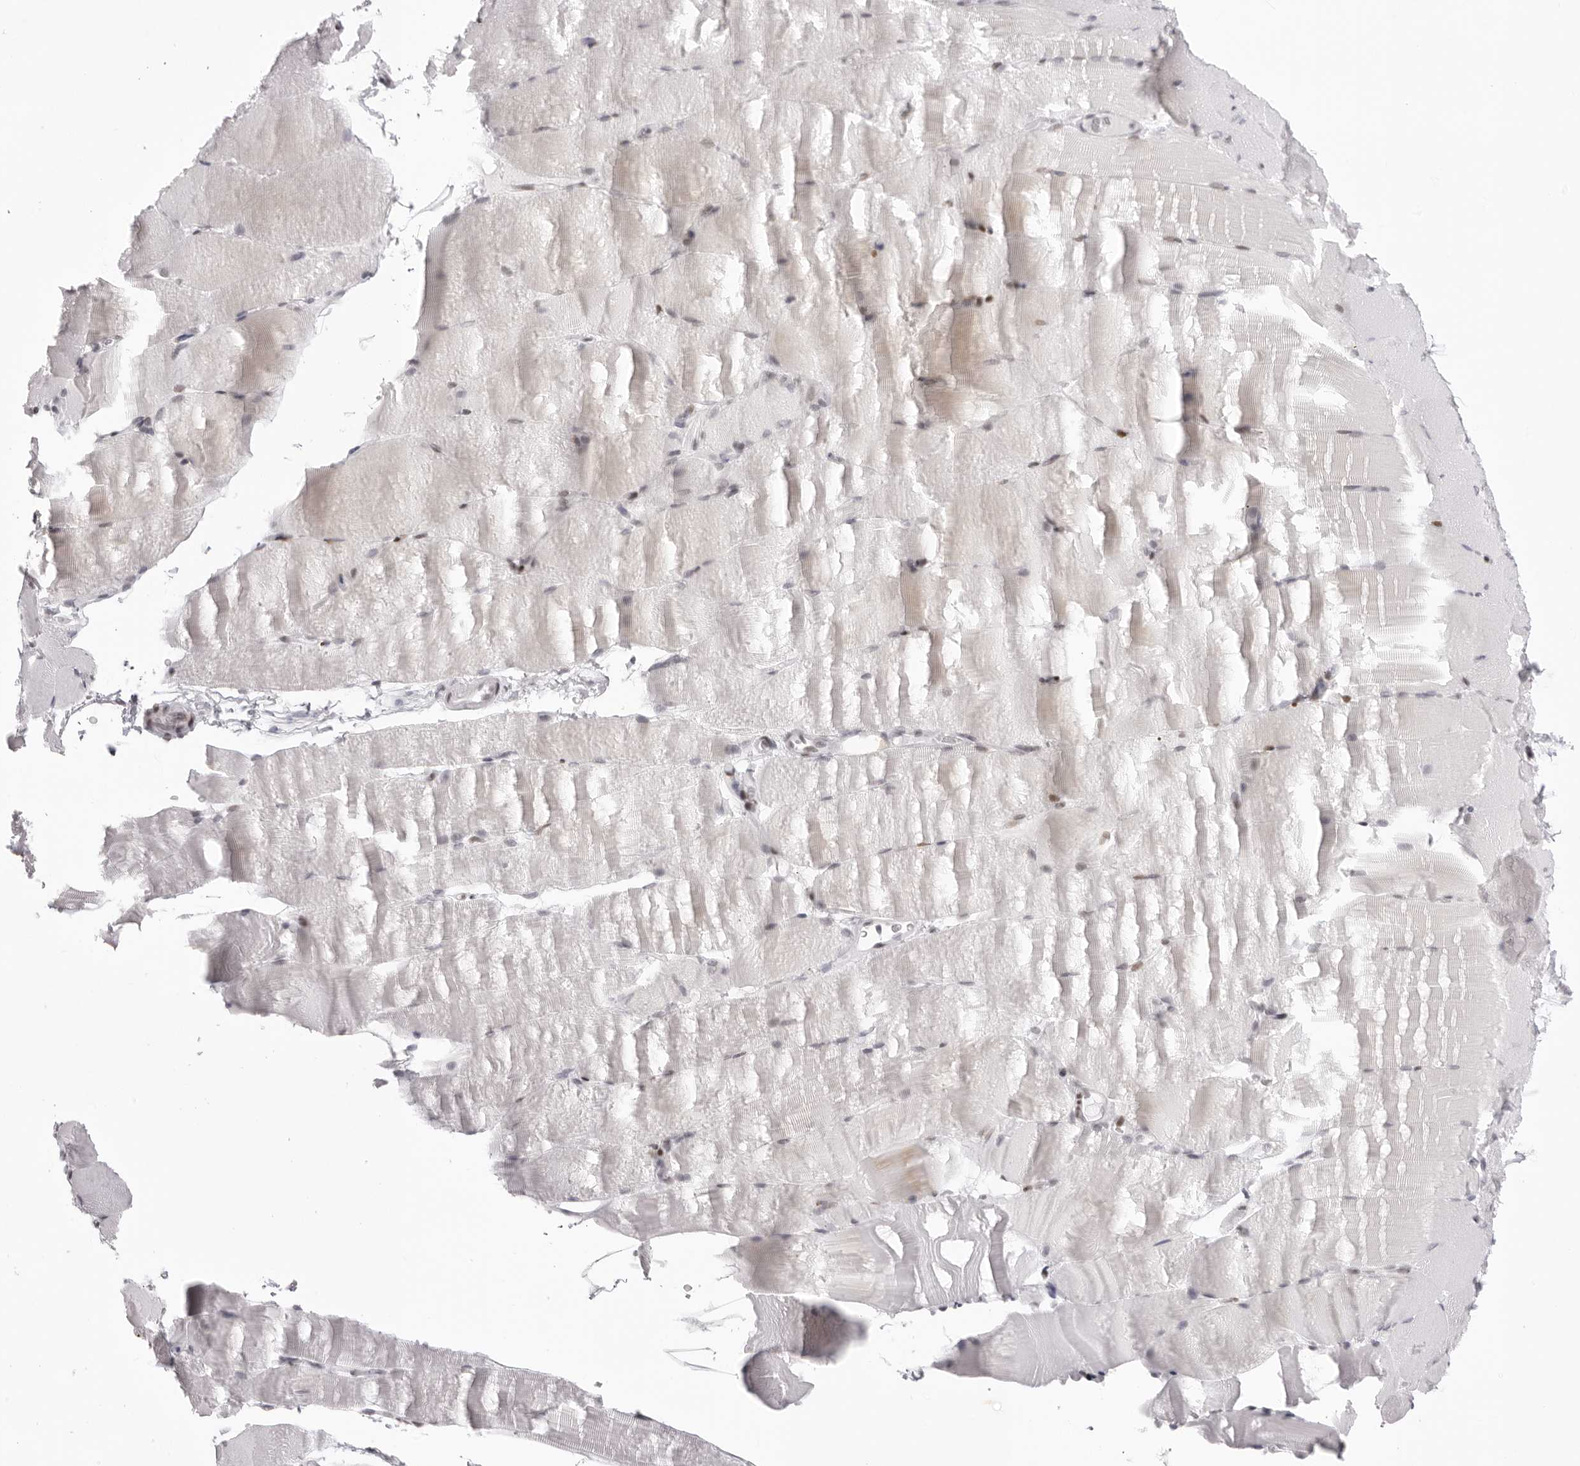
{"staining": {"intensity": "weak", "quantity": "<25%", "location": "cytoplasmic/membranous,nuclear"}, "tissue": "skeletal muscle", "cell_type": "Myocytes", "image_type": "normal", "snomed": [{"axis": "morphology", "description": "Normal tissue, NOS"}, {"axis": "topography", "description": "Skeletal muscle"}, {"axis": "topography", "description": "Parathyroid gland"}], "caption": "DAB (3,3'-diaminobenzidine) immunohistochemical staining of unremarkable skeletal muscle reveals no significant staining in myocytes.", "gene": "MAFK", "patient": {"sex": "female", "age": 37}}